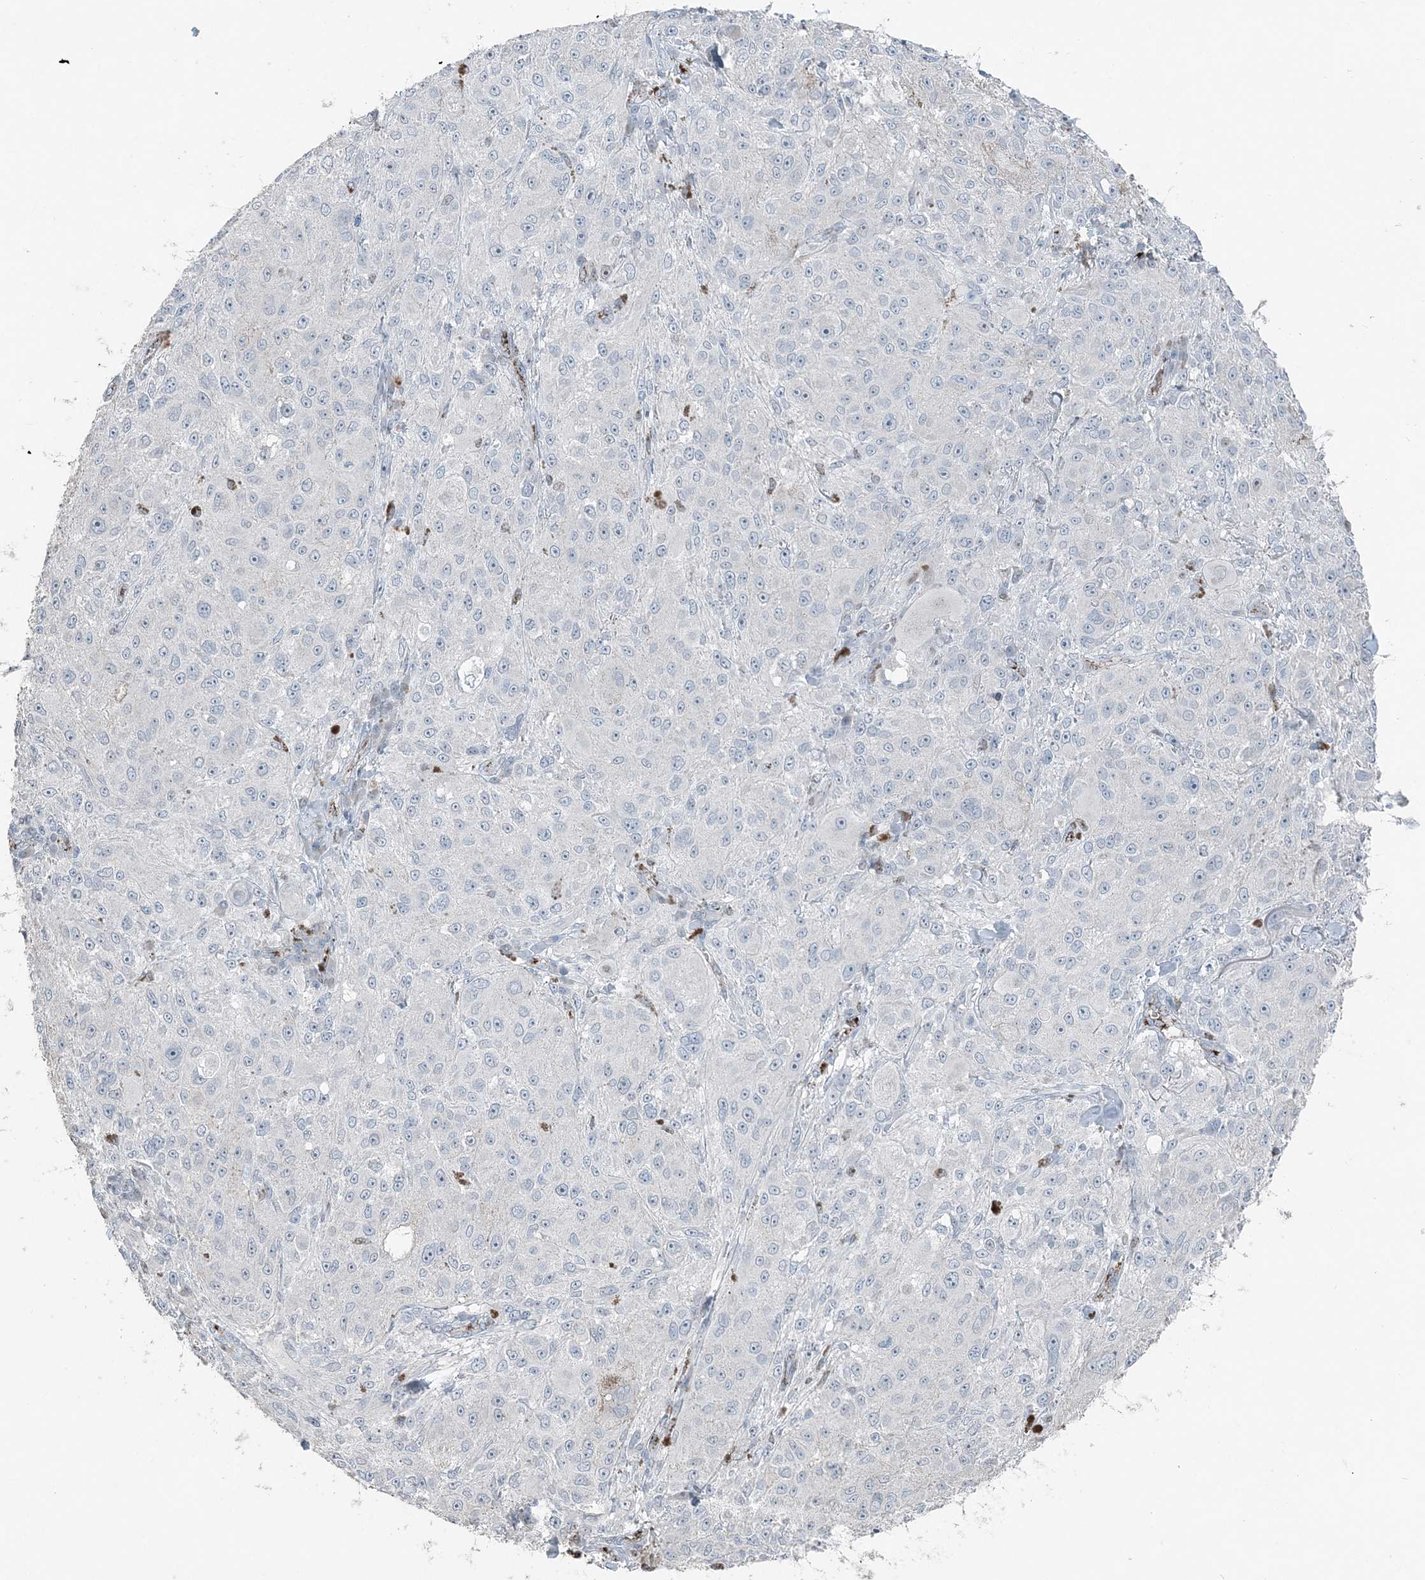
{"staining": {"intensity": "negative", "quantity": "none", "location": "none"}, "tissue": "melanoma", "cell_type": "Tumor cells", "image_type": "cancer", "snomed": [{"axis": "morphology", "description": "Necrosis, NOS"}, {"axis": "morphology", "description": "Malignant melanoma, NOS"}, {"axis": "topography", "description": "Skin"}], "caption": "Immunohistochemical staining of malignant melanoma exhibits no significant staining in tumor cells.", "gene": "ELOVL7", "patient": {"sex": "female", "age": 87}}